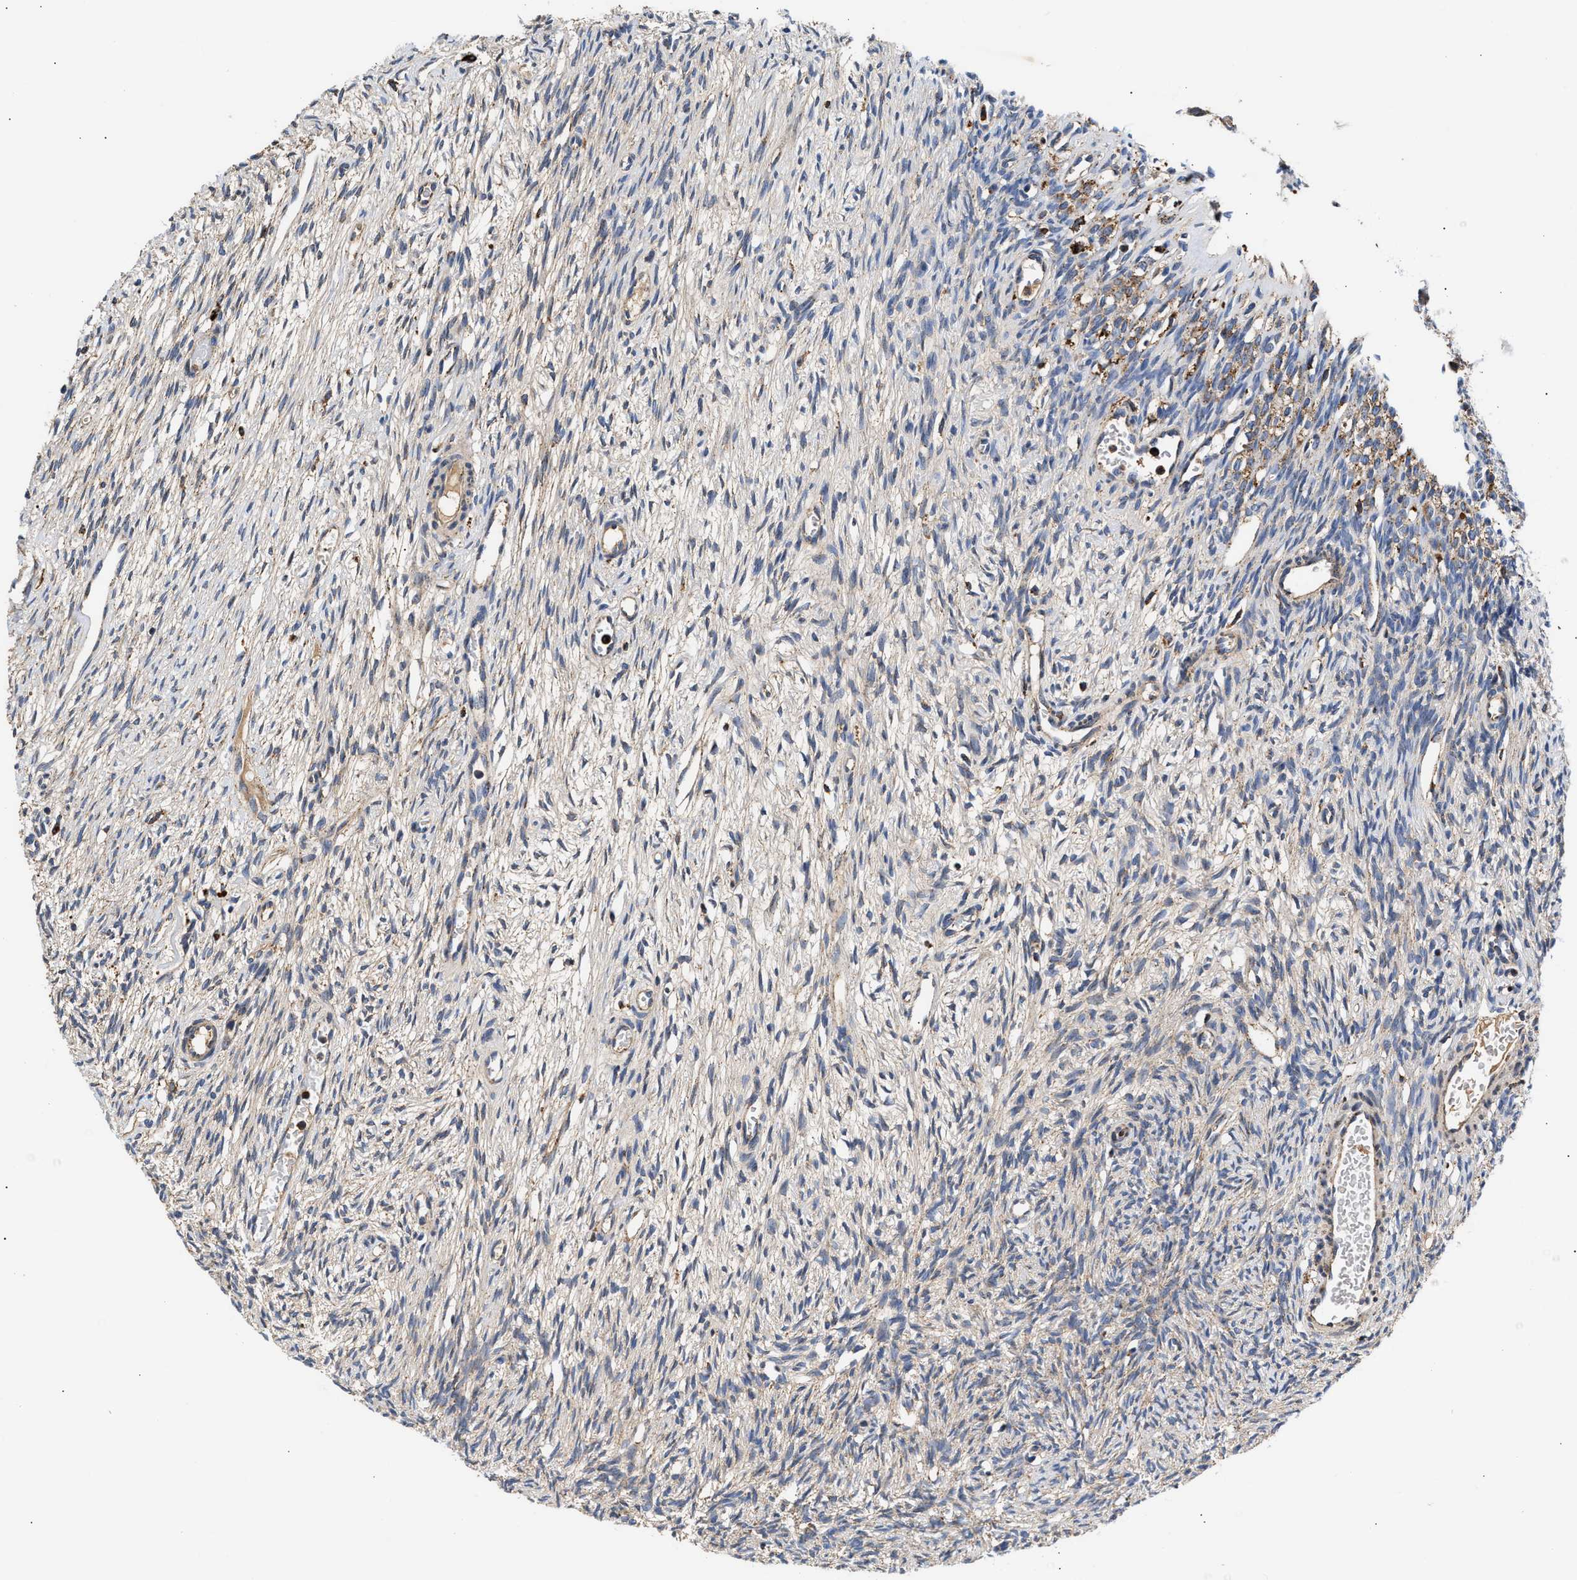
{"staining": {"intensity": "weak", "quantity": ">75%", "location": "cytoplasmic/membranous"}, "tissue": "ovary", "cell_type": "Follicle cells", "image_type": "normal", "snomed": [{"axis": "morphology", "description": "Normal tissue, NOS"}, {"axis": "topography", "description": "Ovary"}], "caption": "Protein staining reveals weak cytoplasmic/membranous expression in approximately >75% of follicle cells in normal ovary. The staining is performed using DAB (3,3'-diaminobenzidine) brown chromogen to label protein expression. The nuclei are counter-stained blue using hematoxylin.", "gene": "CCDC146", "patient": {"sex": "female", "age": 33}}